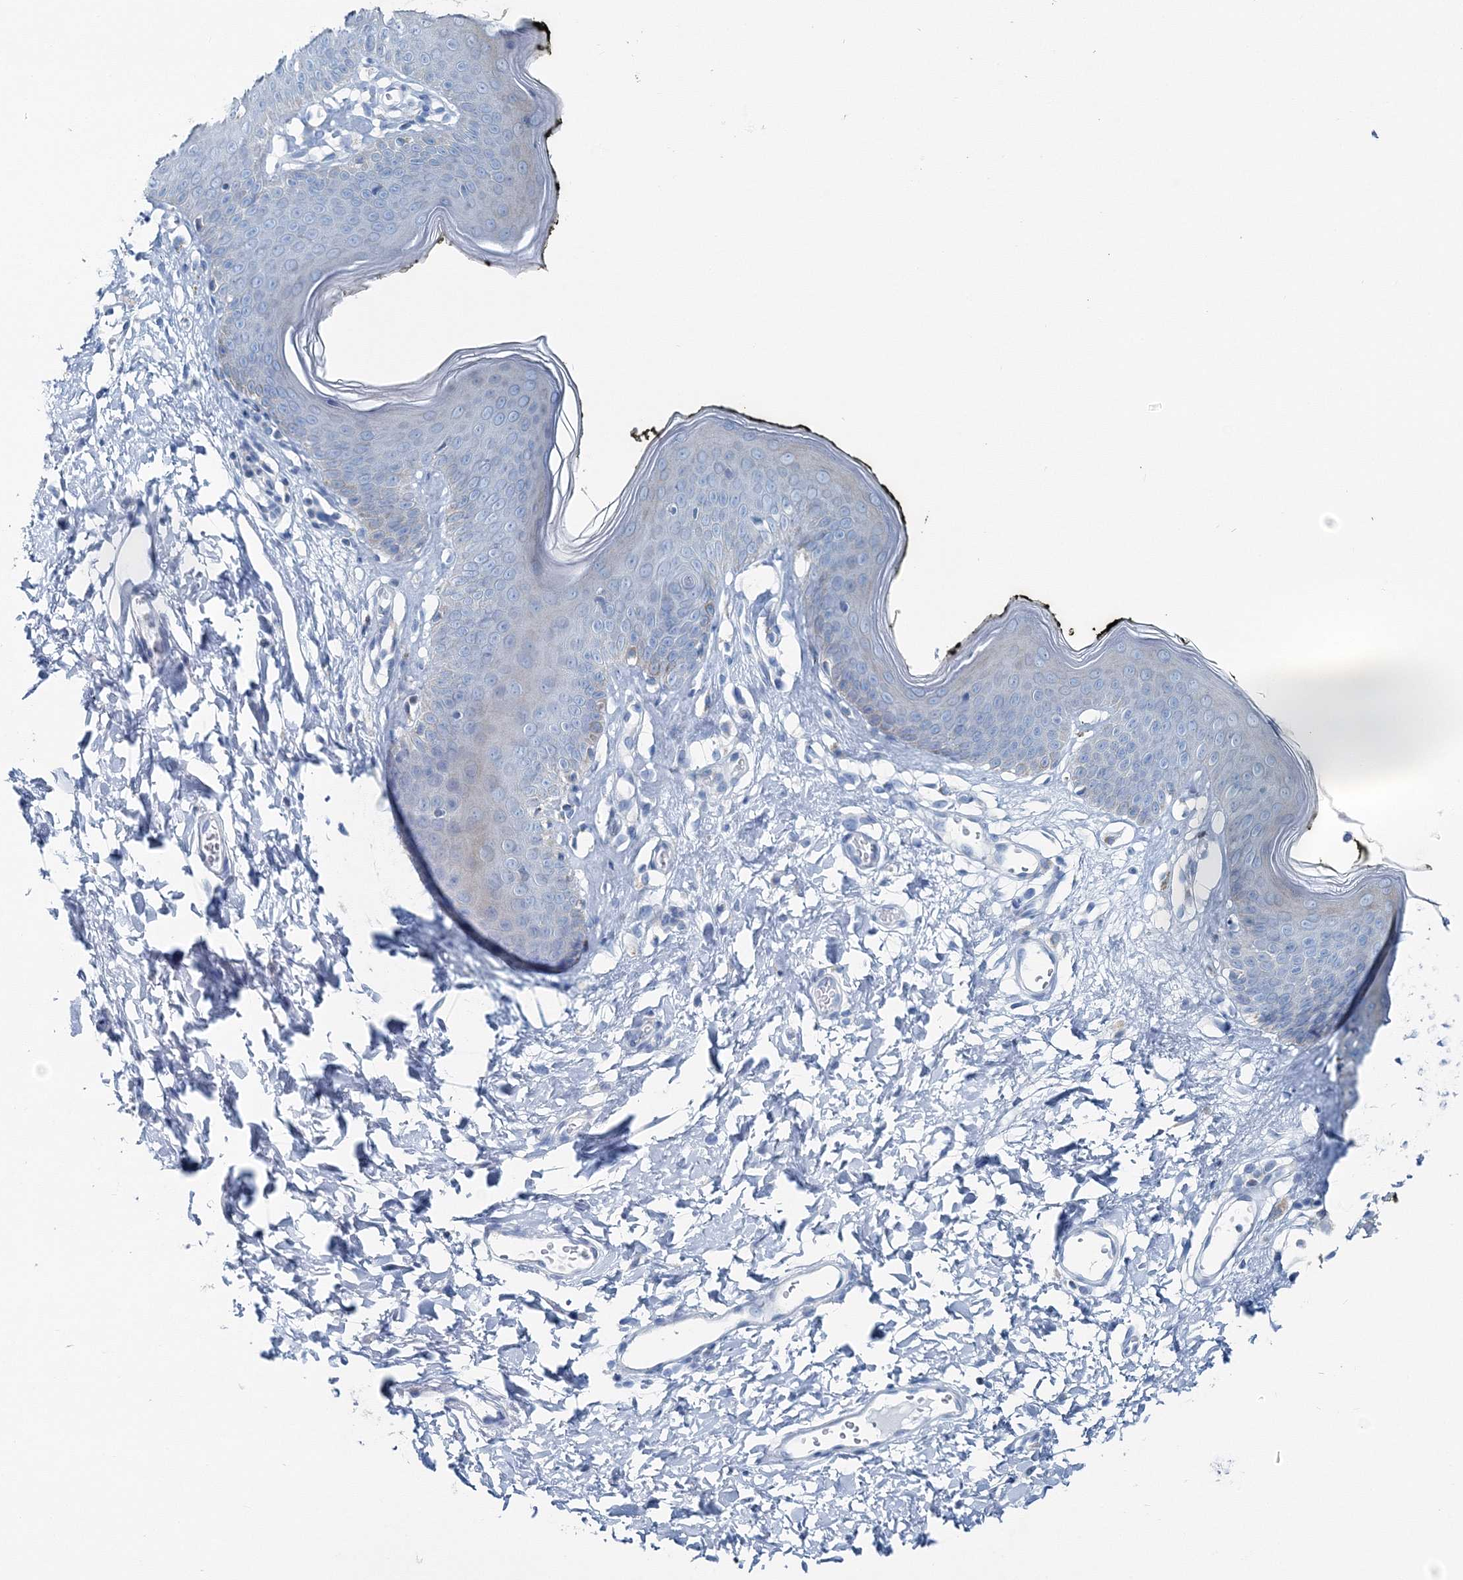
{"staining": {"intensity": "moderate", "quantity": "<25%", "location": "cytoplasmic/membranous"}, "tissue": "skin", "cell_type": "Epidermal cells", "image_type": "normal", "snomed": [{"axis": "morphology", "description": "Normal tissue, NOS"}, {"axis": "morphology", "description": "Inflammation, NOS"}, {"axis": "topography", "description": "Vulva"}], "caption": "A brown stain labels moderate cytoplasmic/membranous expression of a protein in epidermal cells of benign human skin. The staining was performed using DAB, with brown indicating positive protein expression. Nuclei are stained blue with hematoxylin.", "gene": "GABARAPL2", "patient": {"sex": "female", "age": 84}}